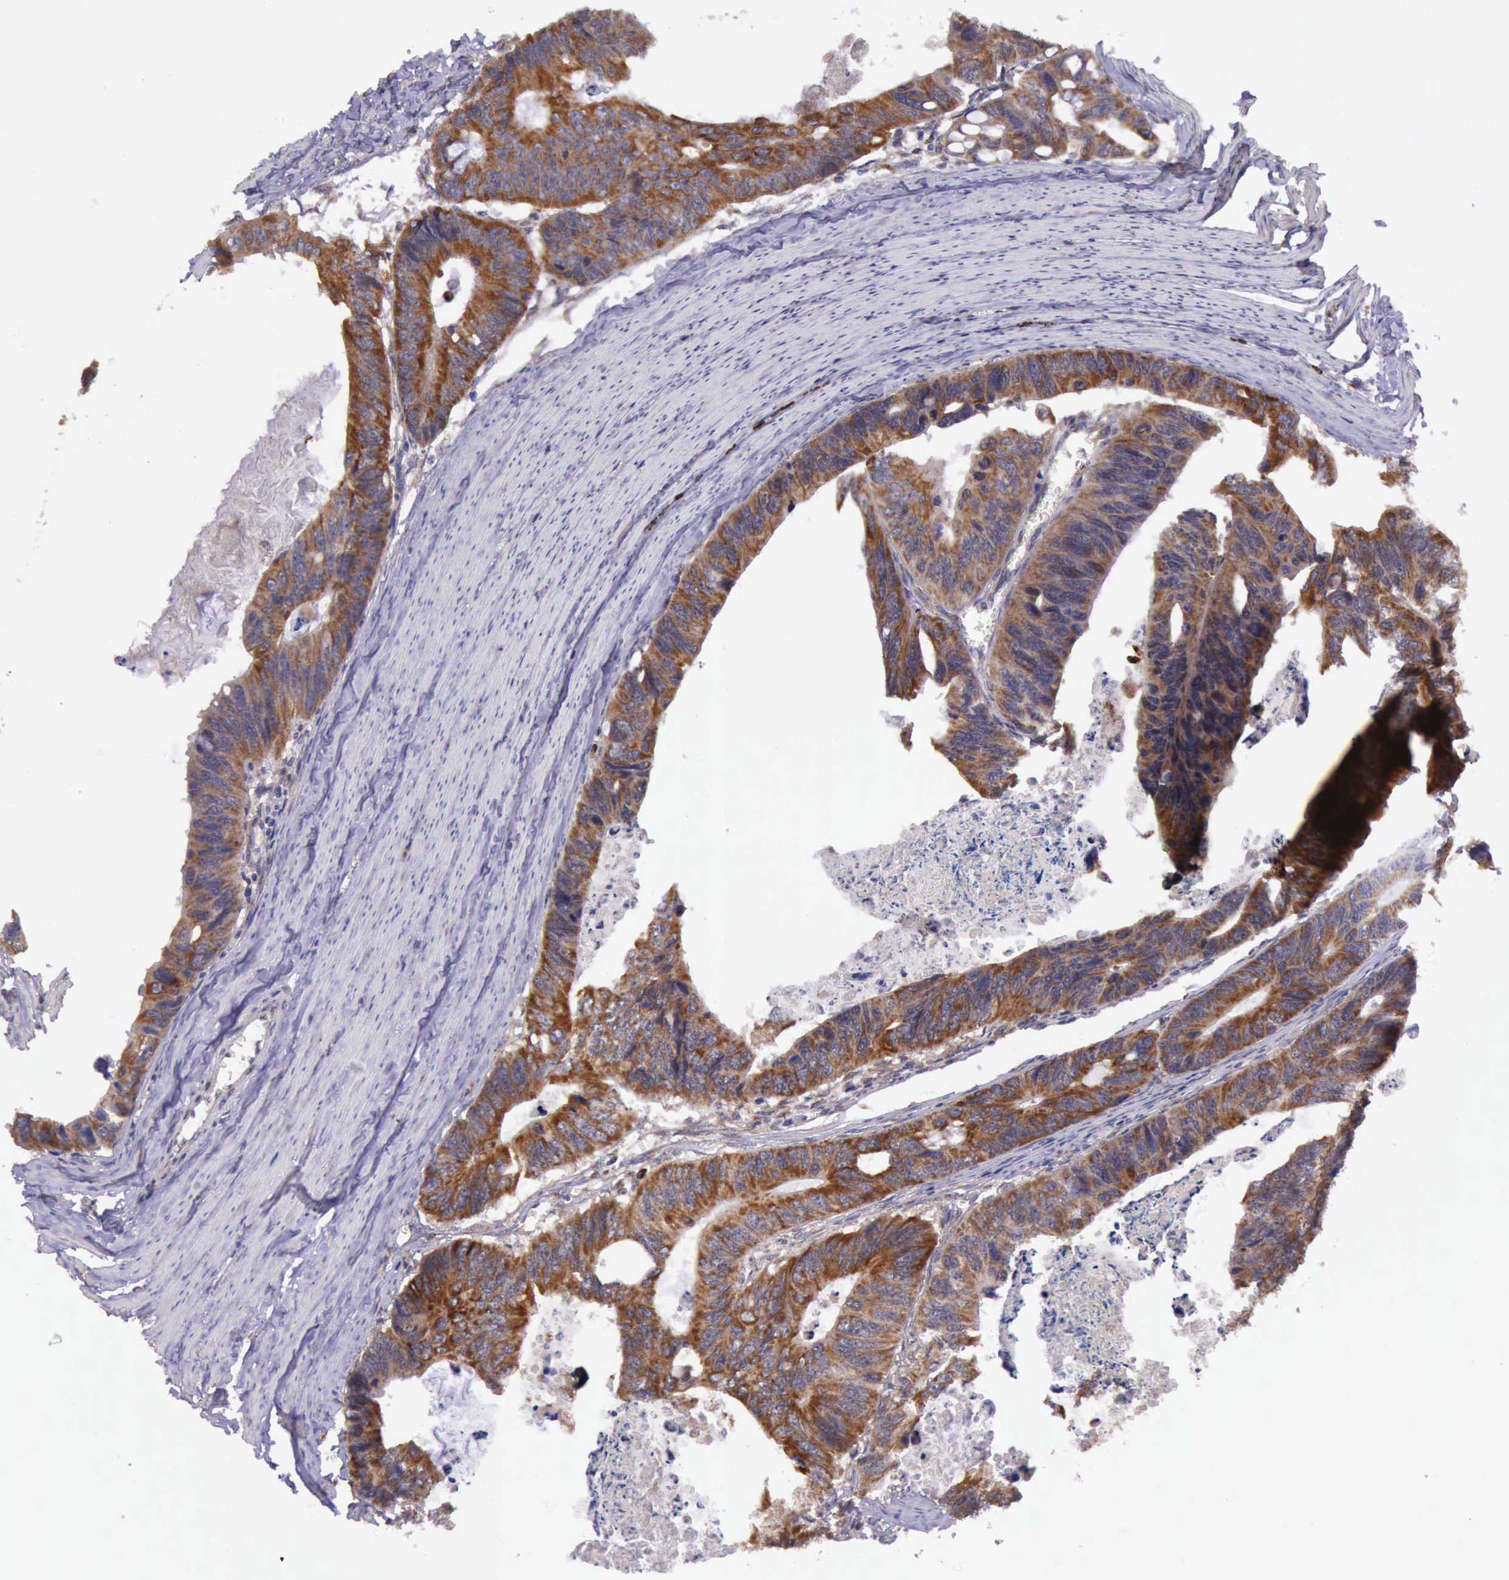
{"staining": {"intensity": "moderate", "quantity": ">75%", "location": "cytoplasmic/membranous"}, "tissue": "colorectal cancer", "cell_type": "Tumor cells", "image_type": "cancer", "snomed": [{"axis": "morphology", "description": "Adenocarcinoma, NOS"}, {"axis": "topography", "description": "Colon"}], "caption": "An immunohistochemistry (IHC) micrograph of tumor tissue is shown. Protein staining in brown labels moderate cytoplasmic/membranous positivity in colorectal cancer within tumor cells.", "gene": "ARMCX3", "patient": {"sex": "female", "age": 55}}